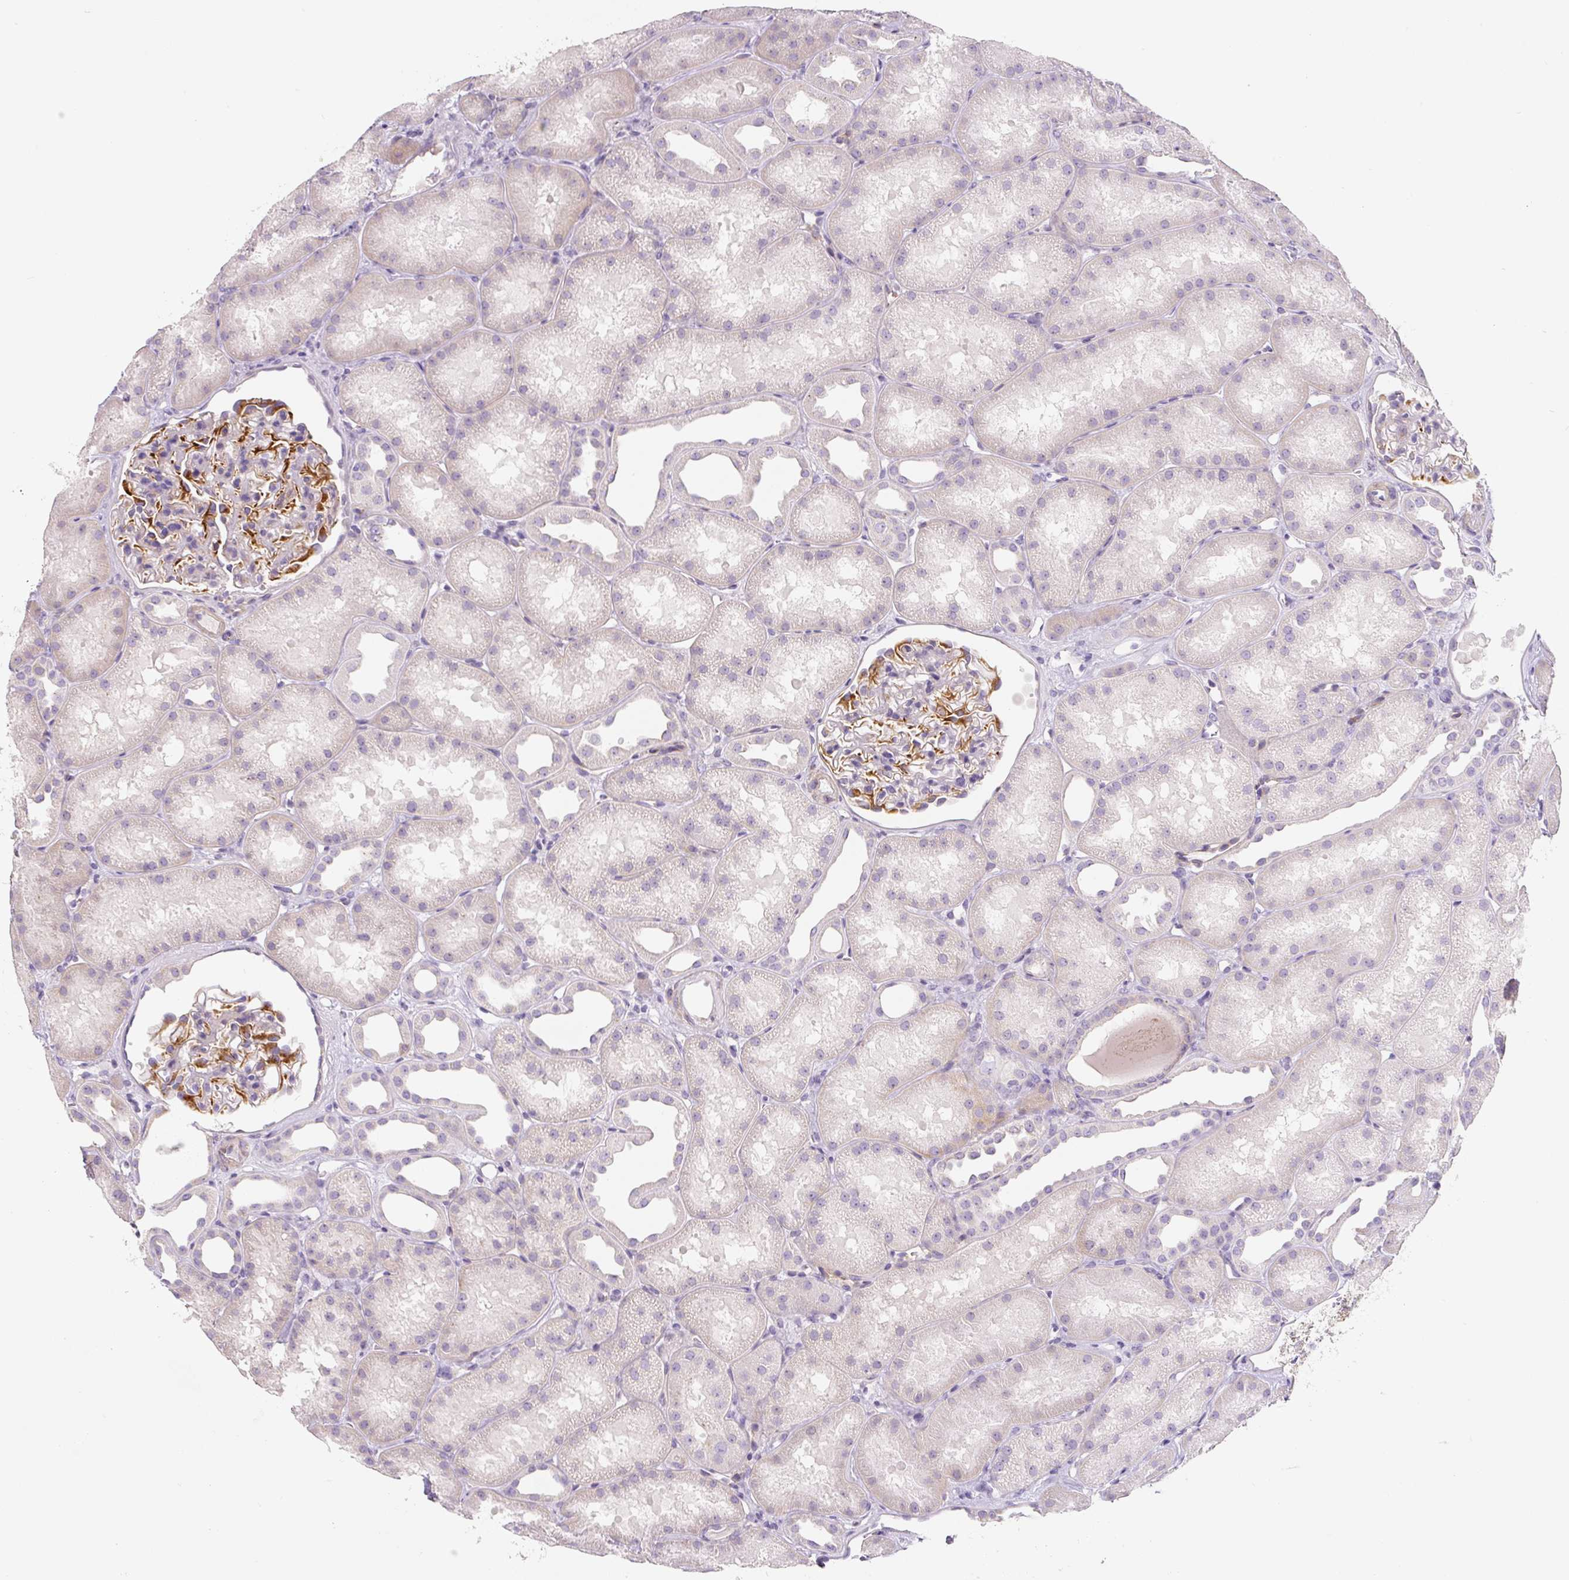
{"staining": {"intensity": "moderate", "quantity": "<25%", "location": "cytoplasmic/membranous"}, "tissue": "kidney", "cell_type": "Cells in glomeruli", "image_type": "normal", "snomed": [{"axis": "morphology", "description": "Normal tissue, NOS"}, {"axis": "topography", "description": "Kidney"}], "caption": "Human kidney stained with a brown dye exhibits moderate cytoplasmic/membranous positive expression in approximately <25% of cells in glomeruli.", "gene": "PWWP3B", "patient": {"sex": "male", "age": 61}}